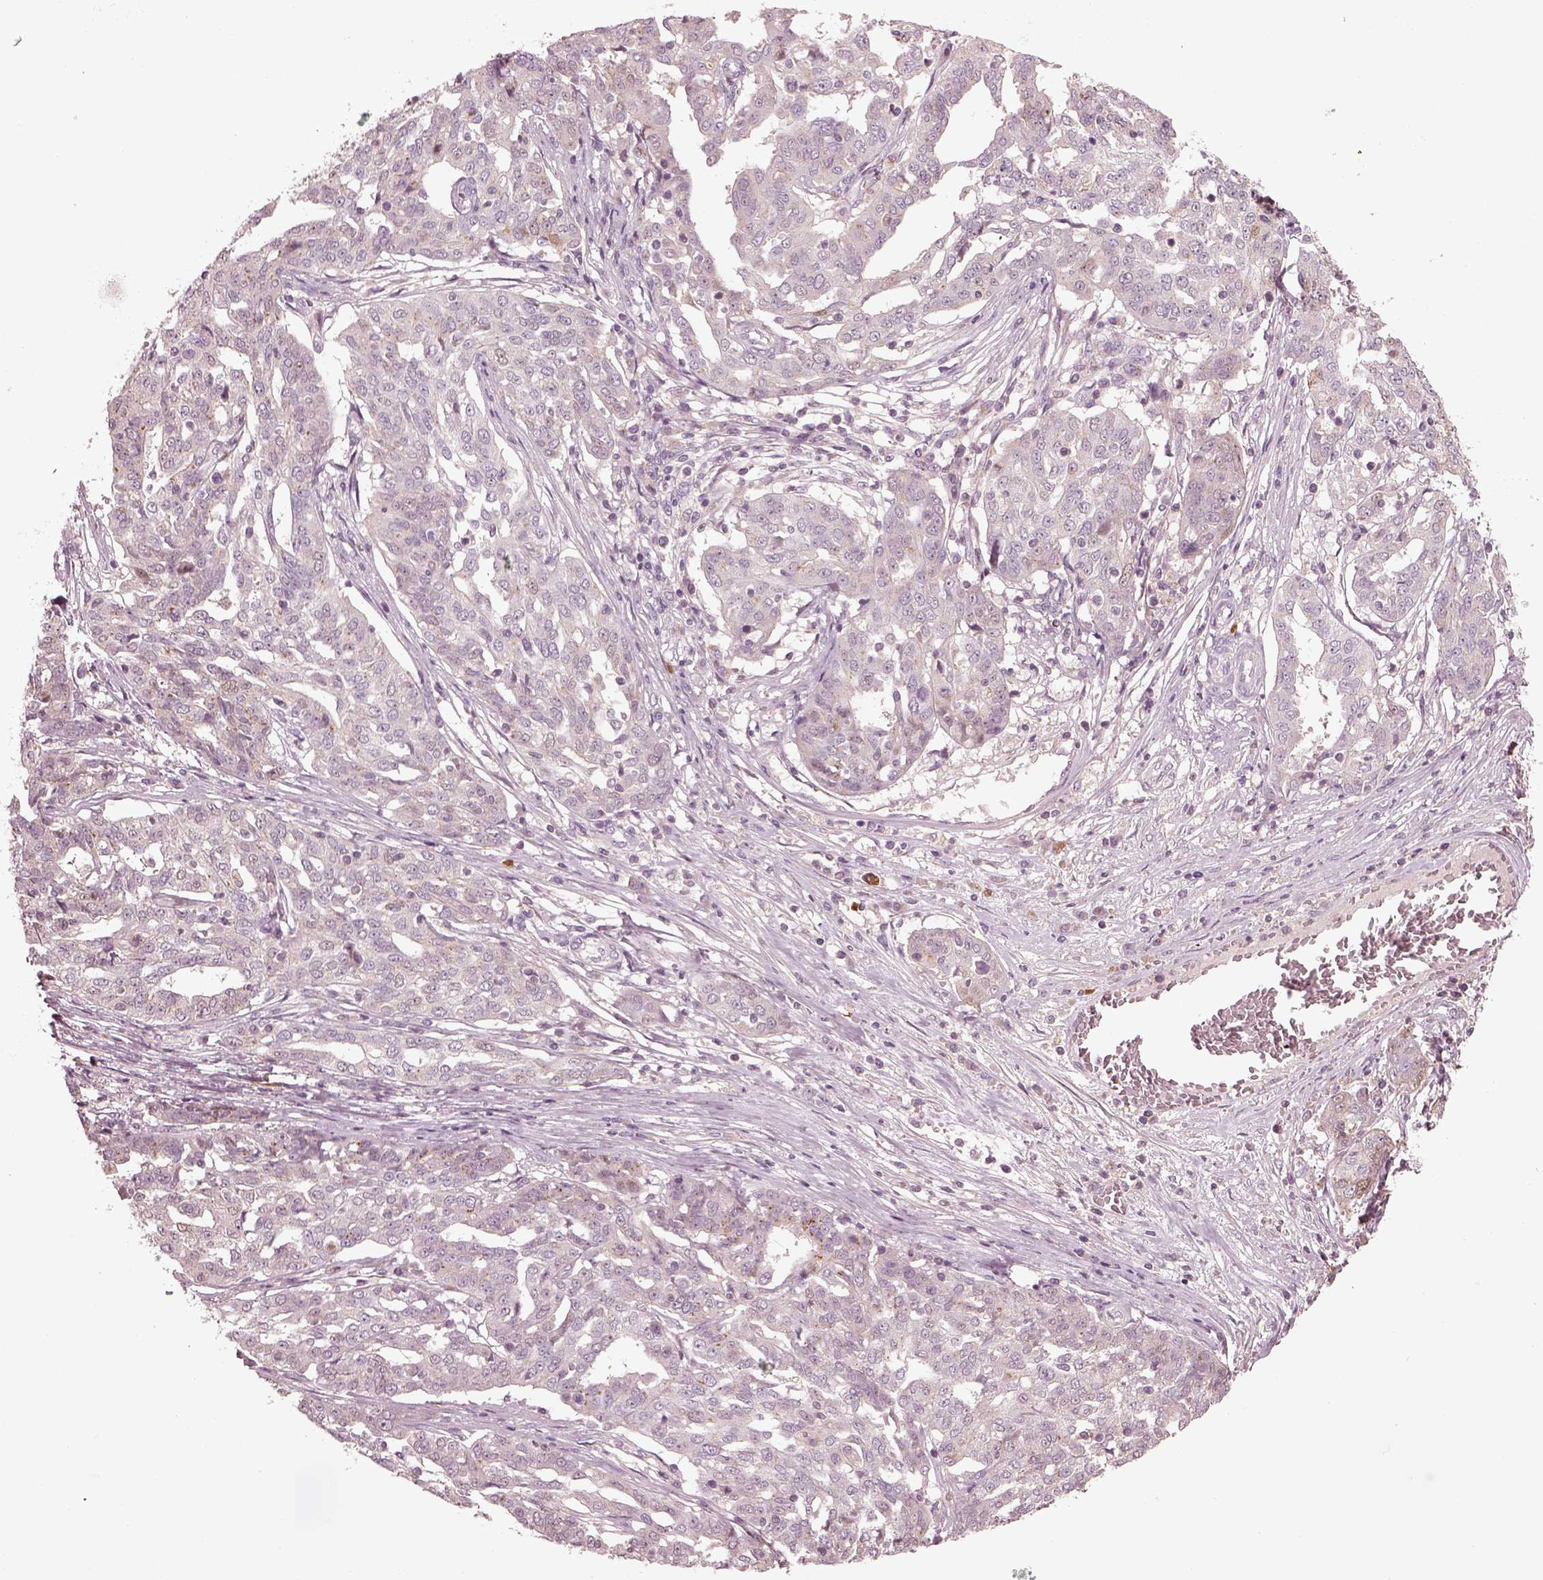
{"staining": {"intensity": "negative", "quantity": "none", "location": "none"}, "tissue": "ovarian cancer", "cell_type": "Tumor cells", "image_type": "cancer", "snomed": [{"axis": "morphology", "description": "Cystadenocarcinoma, serous, NOS"}, {"axis": "topography", "description": "Ovary"}], "caption": "Tumor cells show no significant positivity in ovarian serous cystadenocarcinoma.", "gene": "SDCBP2", "patient": {"sex": "female", "age": 67}}